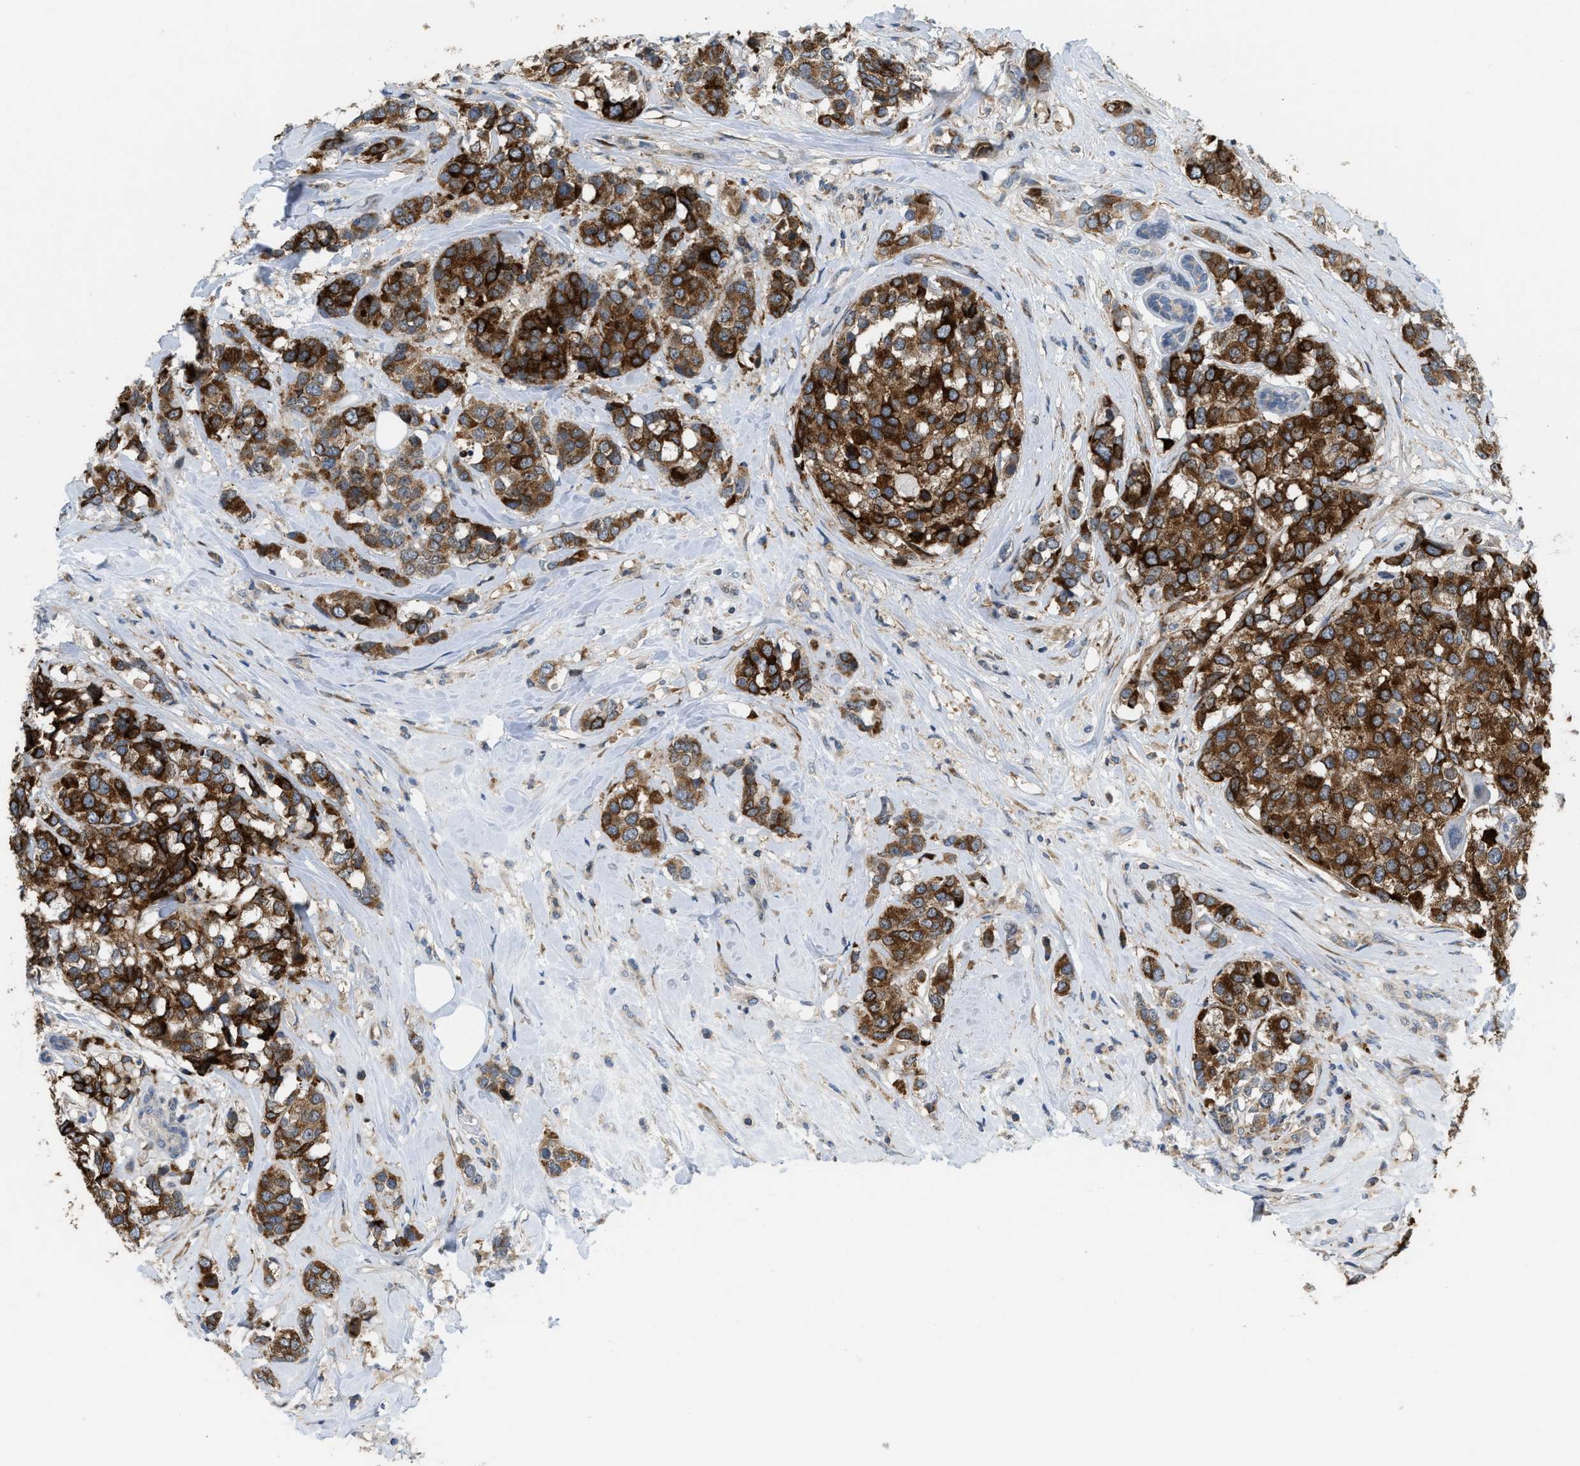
{"staining": {"intensity": "strong", "quantity": ">75%", "location": "cytoplasmic/membranous"}, "tissue": "breast cancer", "cell_type": "Tumor cells", "image_type": "cancer", "snomed": [{"axis": "morphology", "description": "Lobular carcinoma"}, {"axis": "topography", "description": "Breast"}], "caption": "Lobular carcinoma (breast) stained for a protein (brown) reveals strong cytoplasmic/membranous positive expression in about >75% of tumor cells.", "gene": "DIPK1A", "patient": {"sex": "female", "age": 59}}